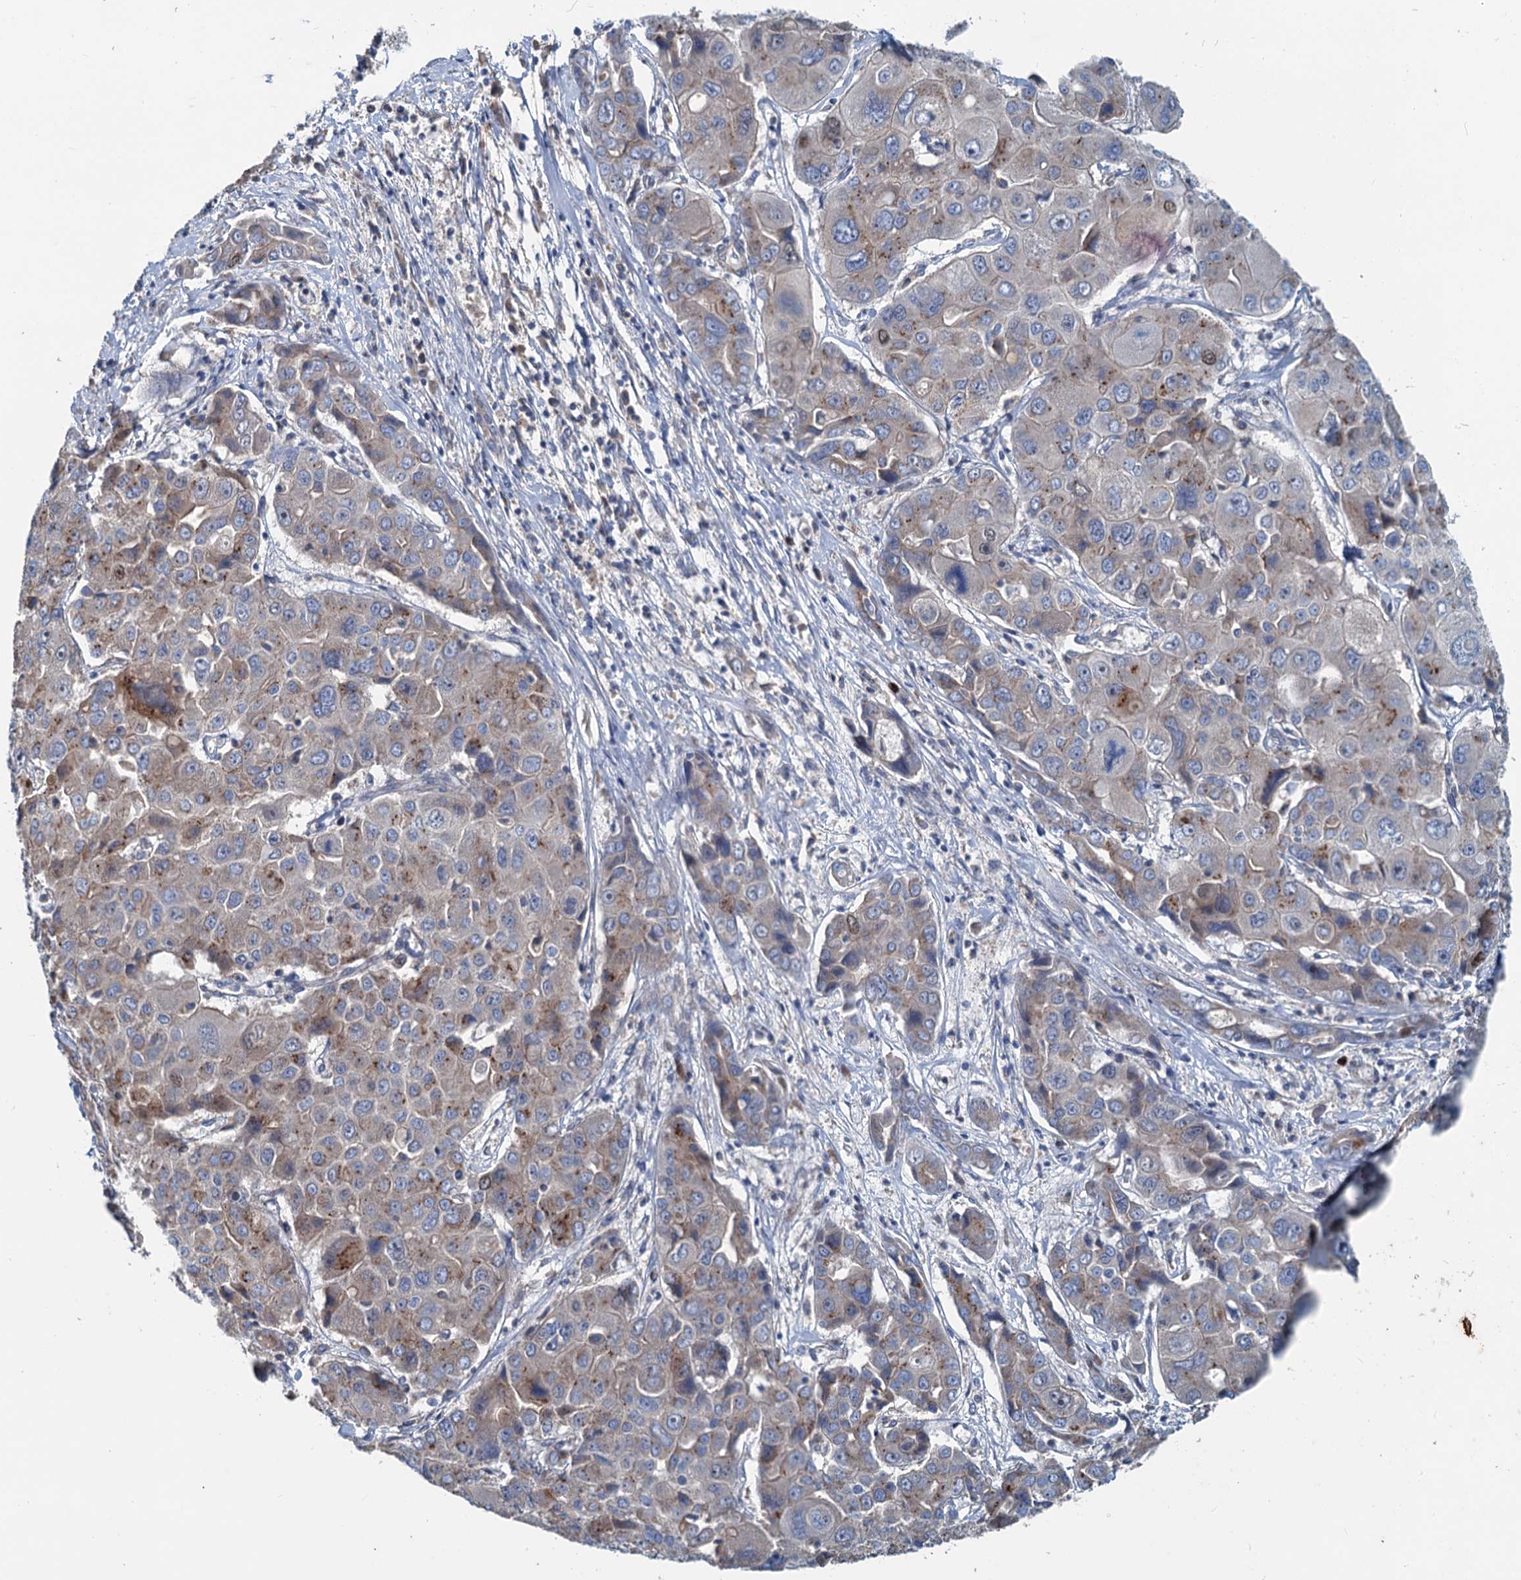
{"staining": {"intensity": "moderate", "quantity": "<25%", "location": "cytoplasmic/membranous"}, "tissue": "liver cancer", "cell_type": "Tumor cells", "image_type": "cancer", "snomed": [{"axis": "morphology", "description": "Cholangiocarcinoma"}, {"axis": "topography", "description": "Liver"}], "caption": "This histopathology image displays immunohistochemistry staining of human cholangiocarcinoma (liver), with low moderate cytoplasmic/membranous staining in approximately <25% of tumor cells.", "gene": "TEDC1", "patient": {"sex": "male", "age": 67}}